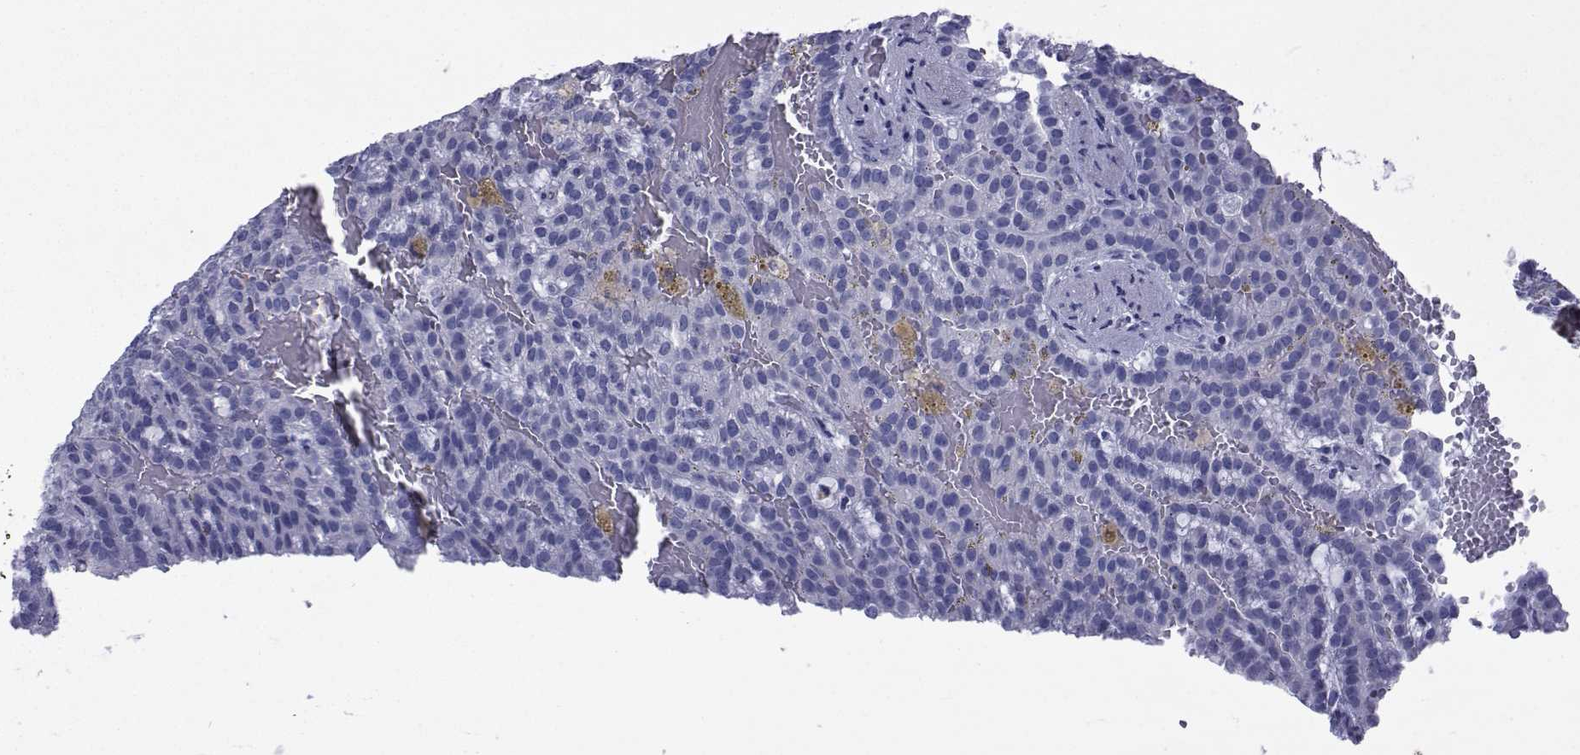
{"staining": {"intensity": "negative", "quantity": "none", "location": "none"}, "tissue": "renal cancer", "cell_type": "Tumor cells", "image_type": "cancer", "snomed": [{"axis": "morphology", "description": "Adenocarcinoma, NOS"}, {"axis": "topography", "description": "Kidney"}], "caption": "Tumor cells are negative for brown protein staining in renal cancer.", "gene": "SPANXD", "patient": {"sex": "male", "age": 63}}